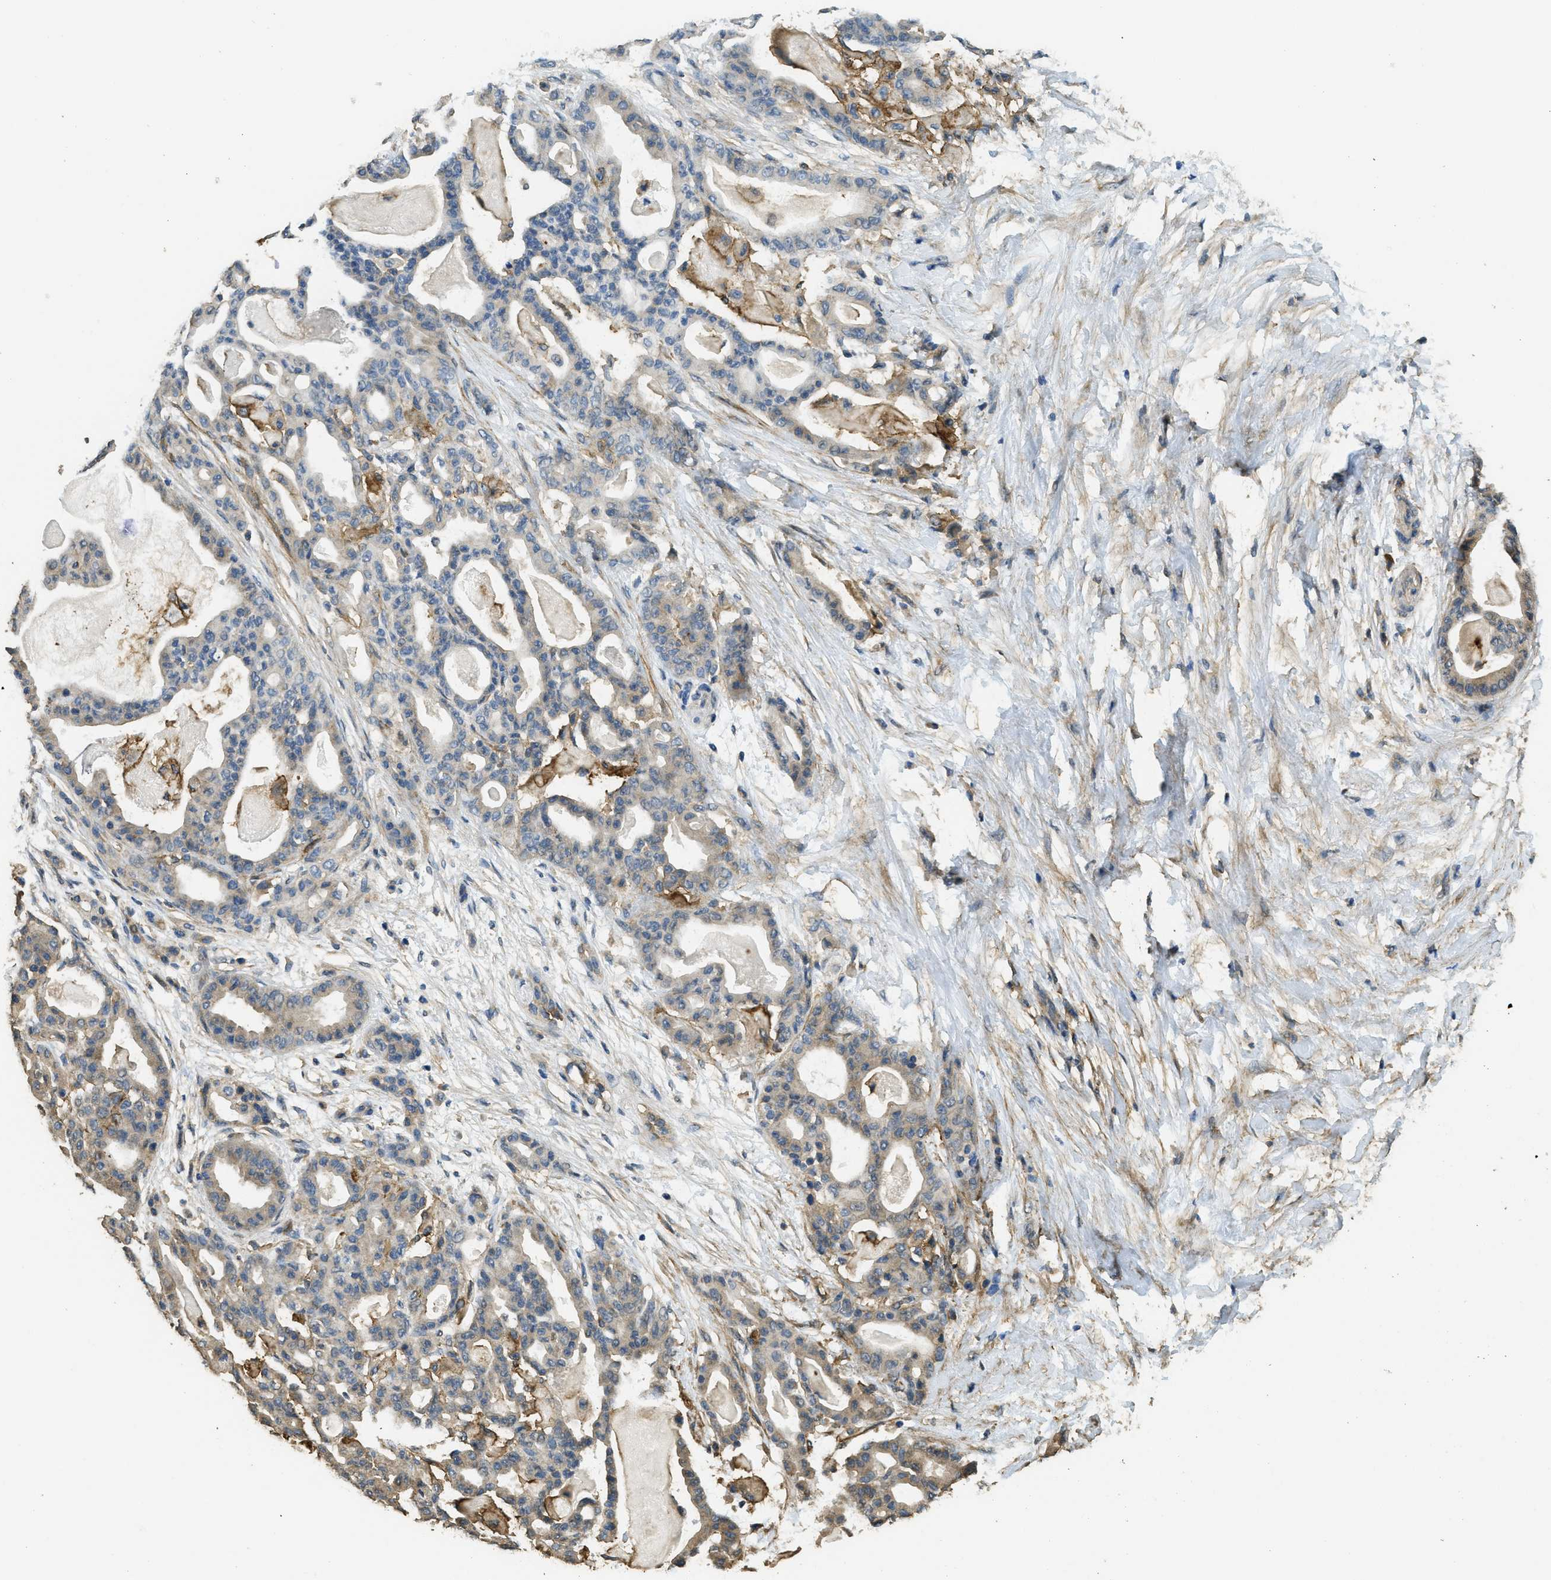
{"staining": {"intensity": "weak", "quantity": "25%-75%", "location": "cytoplasmic/membranous"}, "tissue": "pancreatic cancer", "cell_type": "Tumor cells", "image_type": "cancer", "snomed": [{"axis": "morphology", "description": "Adenocarcinoma, NOS"}, {"axis": "topography", "description": "Pancreas"}], "caption": "This is an image of immunohistochemistry (IHC) staining of pancreatic cancer (adenocarcinoma), which shows weak positivity in the cytoplasmic/membranous of tumor cells.", "gene": "CD276", "patient": {"sex": "male", "age": 63}}